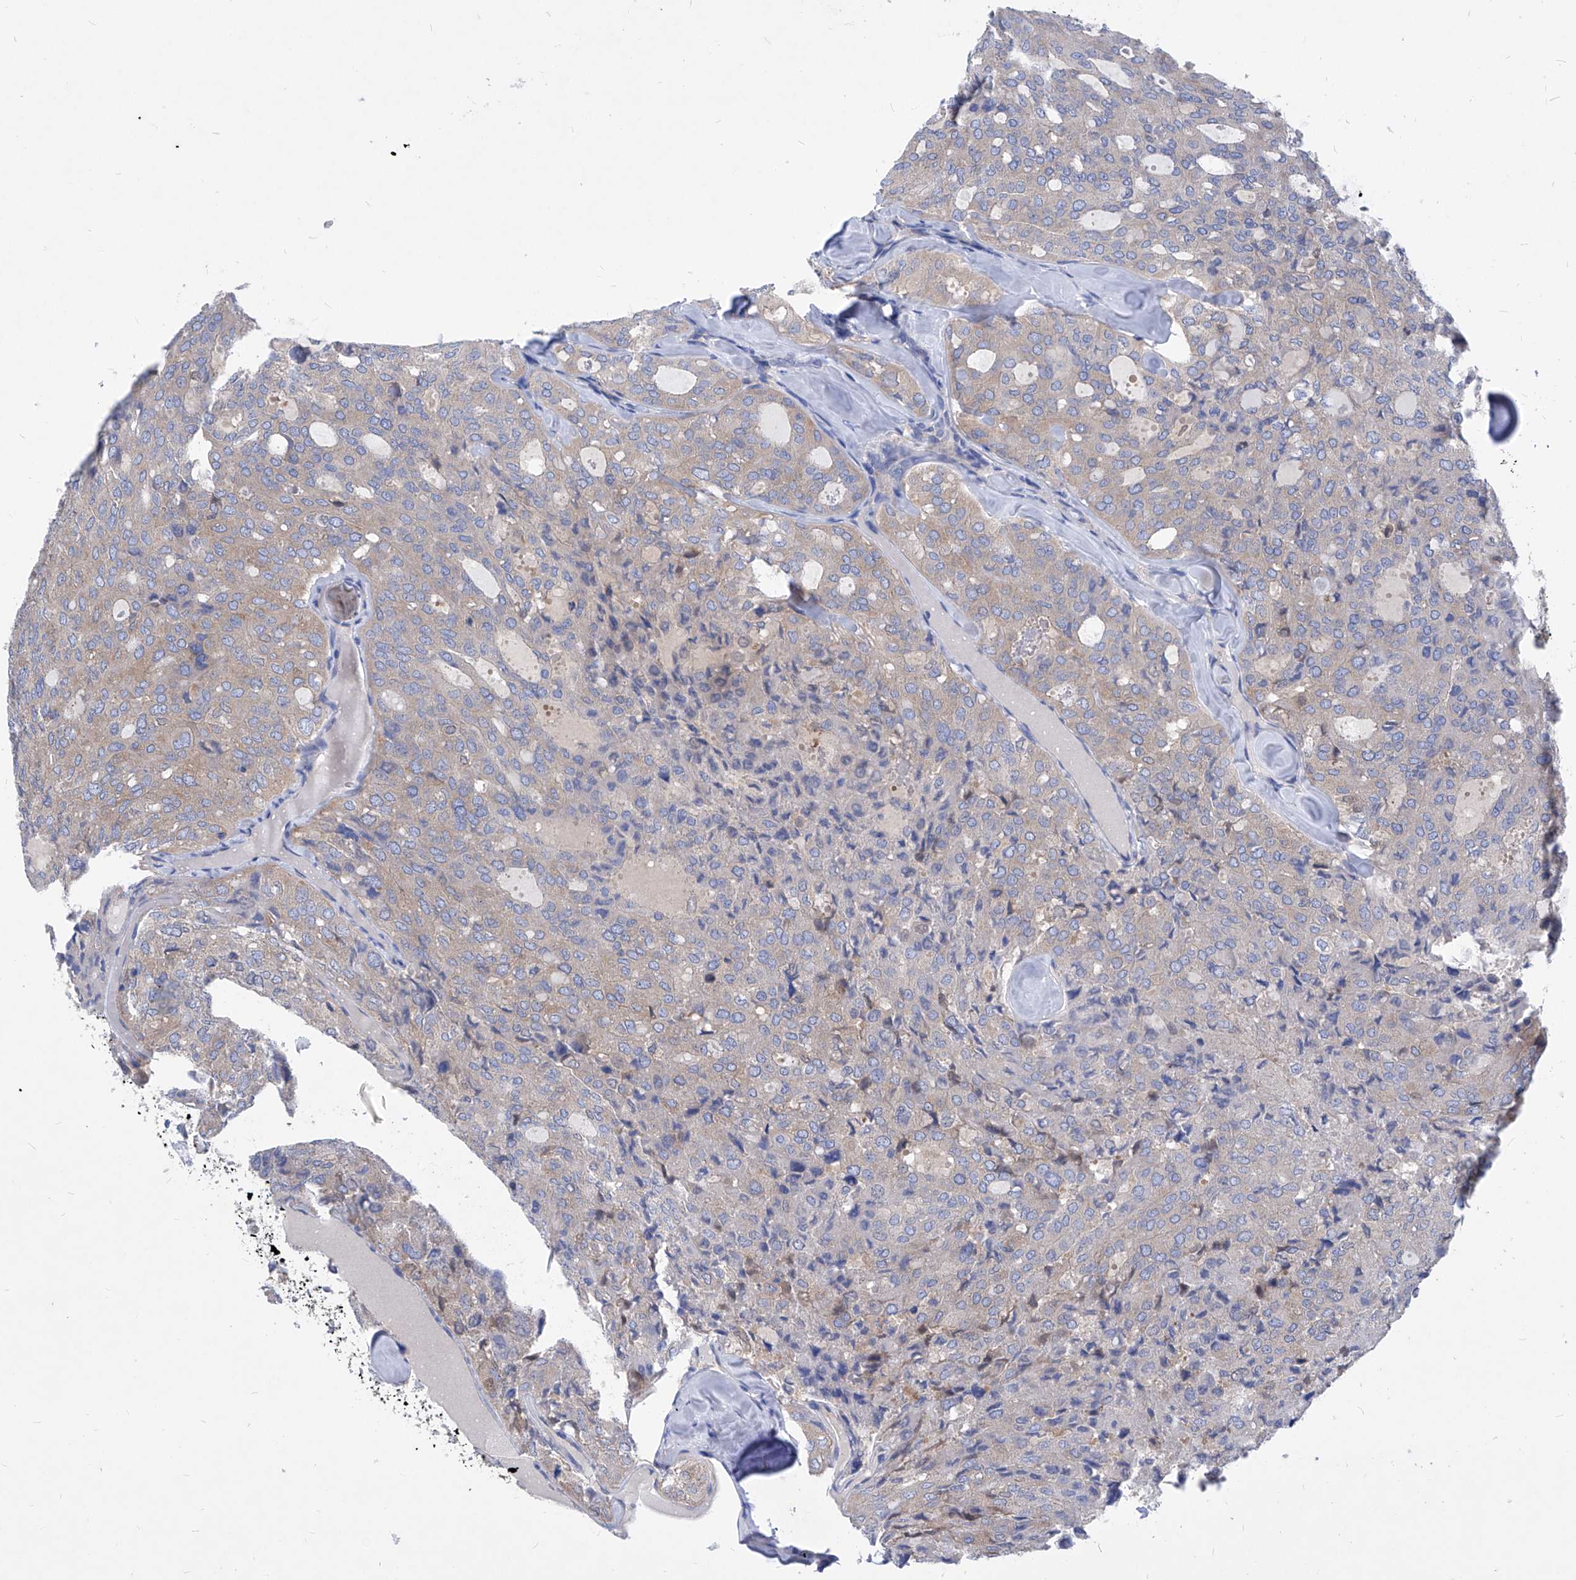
{"staining": {"intensity": "weak", "quantity": "25%-75%", "location": "cytoplasmic/membranous"}, "tissue": "thyroid cancer", "cell_type": "Tumor cells", "image_type": "cancer", "snomed": [{"axis": "morphology", "description": "Follicular adenoma carcinoma, NOS"}, {"axis": "topography", "description": "Thyroid gland"}], "caption": "Approximately 25%-75% of tumor cells in human follicular adenoma carcinoma (thyroid) exhibit weak cytoplasmic/membranous protein positivity as visualized by brown immunohistochemical staining.", "gene": "XPNPEP1", "patient": {"sex": "male", "age": 75}}